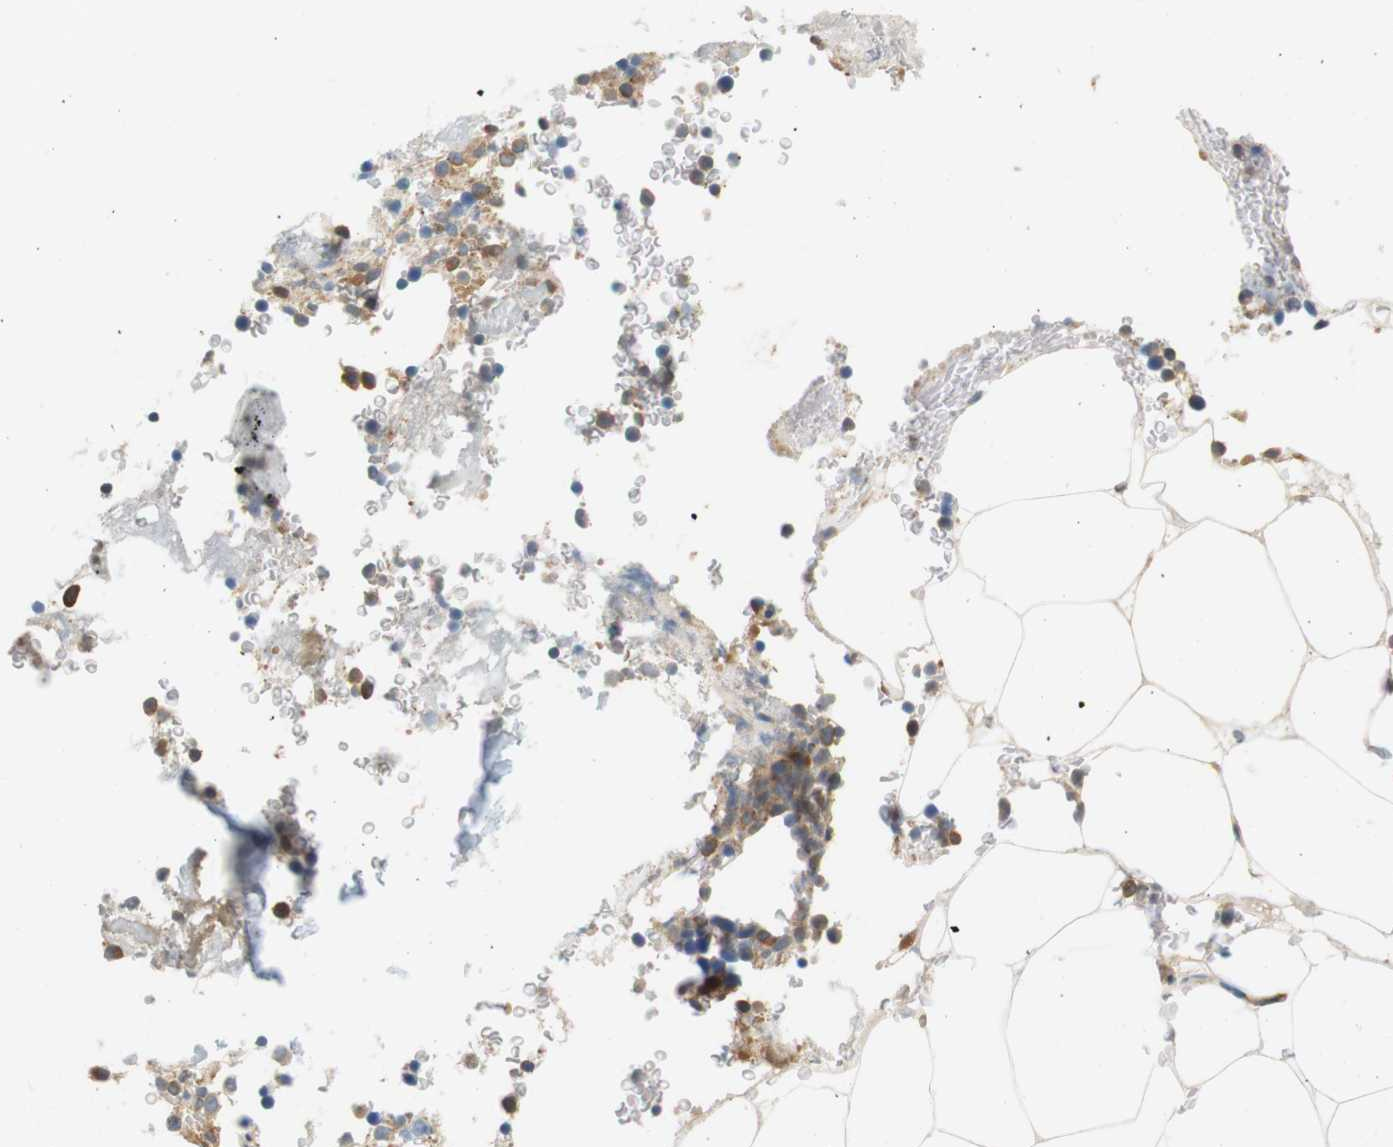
{"staining": {"intensity": "moderate", "quantity": "<25%", "location": "cytoplasmic/membranous"}, "tissue": "bone marrow", "cell_type": "Hematopoietic cells", "image_type": "normal", "snomed": [{"axis": "morphology", "description": "Normal tissue, NOS"}, {"axis": "topography", "description": "Bone marrow"}], "caption": "Bone marrow stained for a protein (brown) displays moderate cytoplasmic/membranous positive positivity in approximately <25% of hematopoietic cells.", "gene": "SH3GLB1", "patient": {"sex": "male"}}